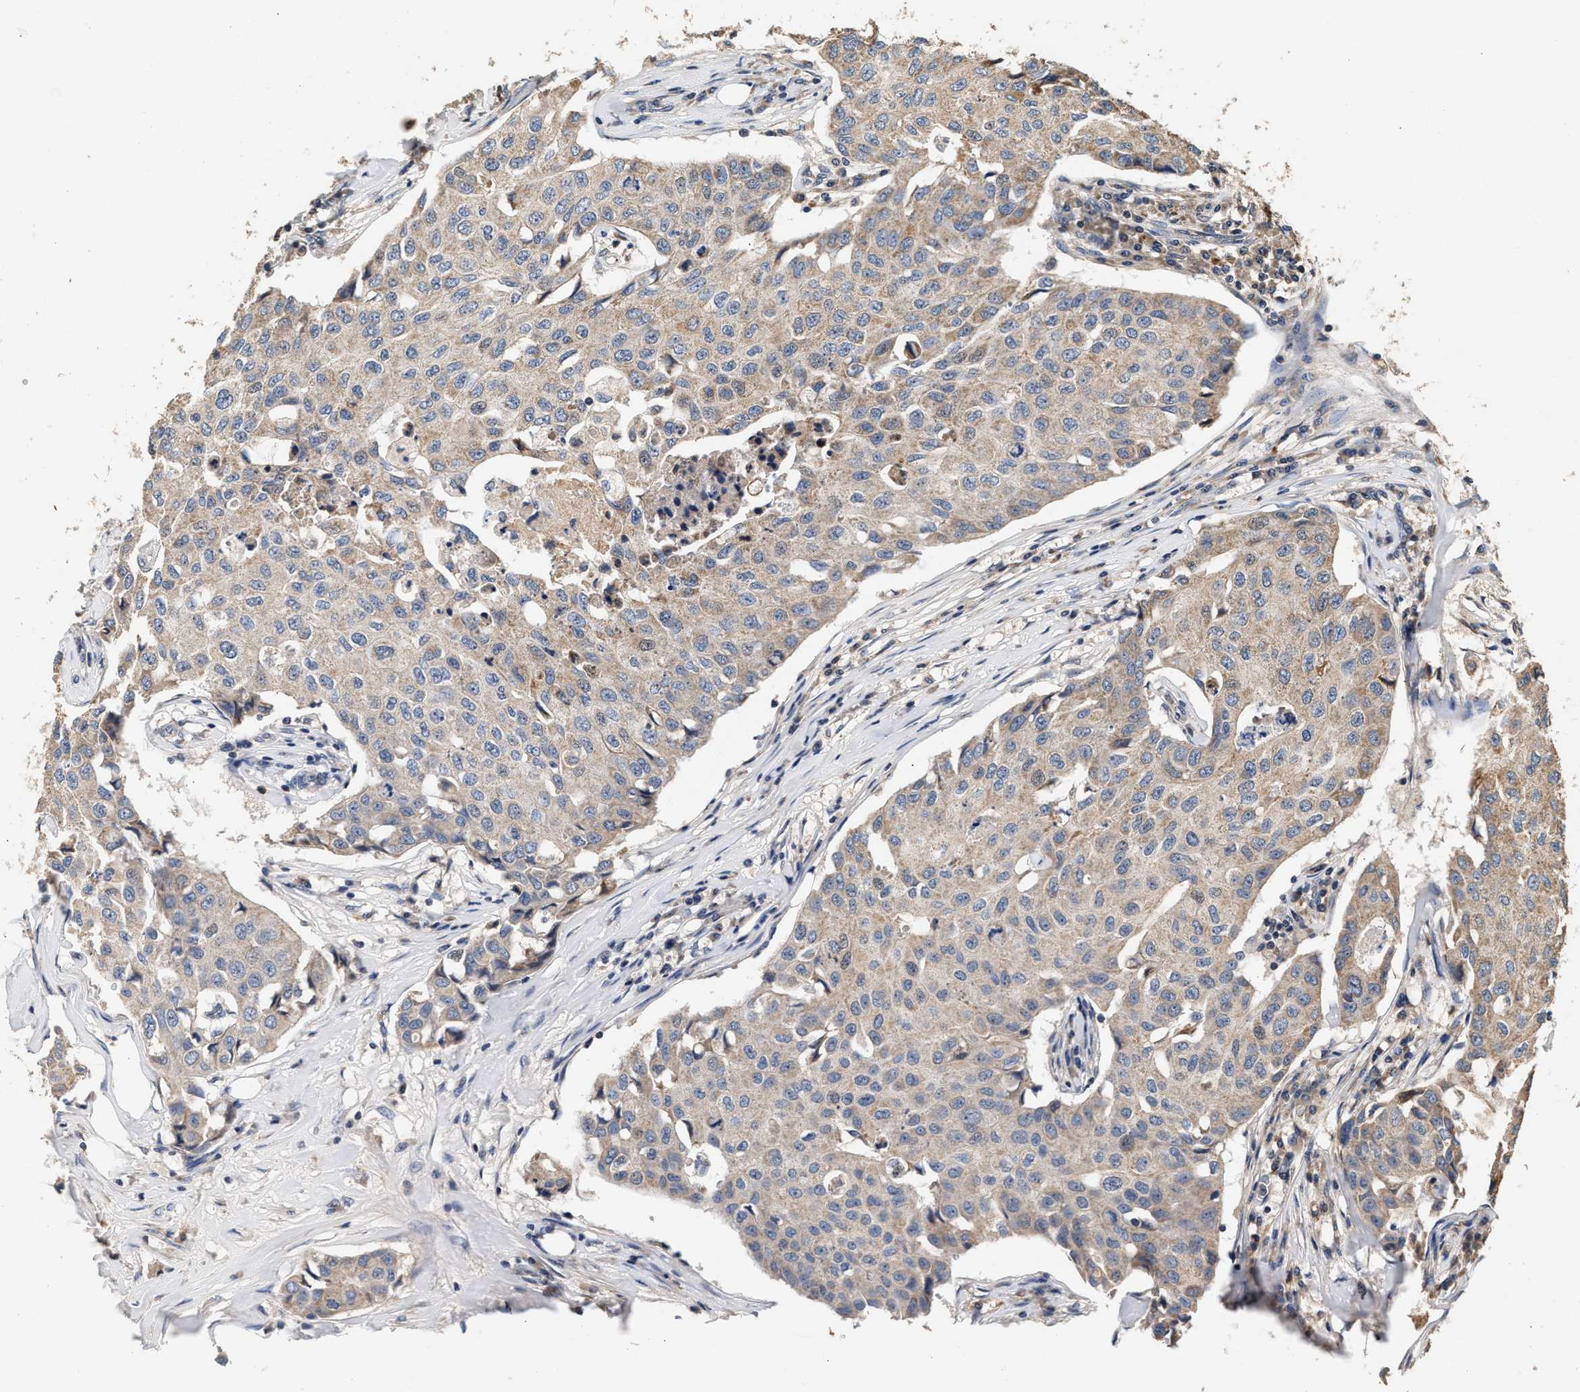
{"staining": {"intensity": "weak", "quantity": "<25%", "location": "cytoplasmic/membranous"}, "tissue": "breast cancer", "cell_type": "Tumor cells", "image_type": "cancer", "snomed": [{"axis": "morphology", "description": "Duct carcinoma"}, {"axis": "topography", "description": "Breast"}], "caption": "This is an immunohistochemistry (IHC) photomicrograph of human breast cancer. There is no positivity in tumor cells.", "gene": "PTGR3", "patient": {"sex": "female", "age": 80}}